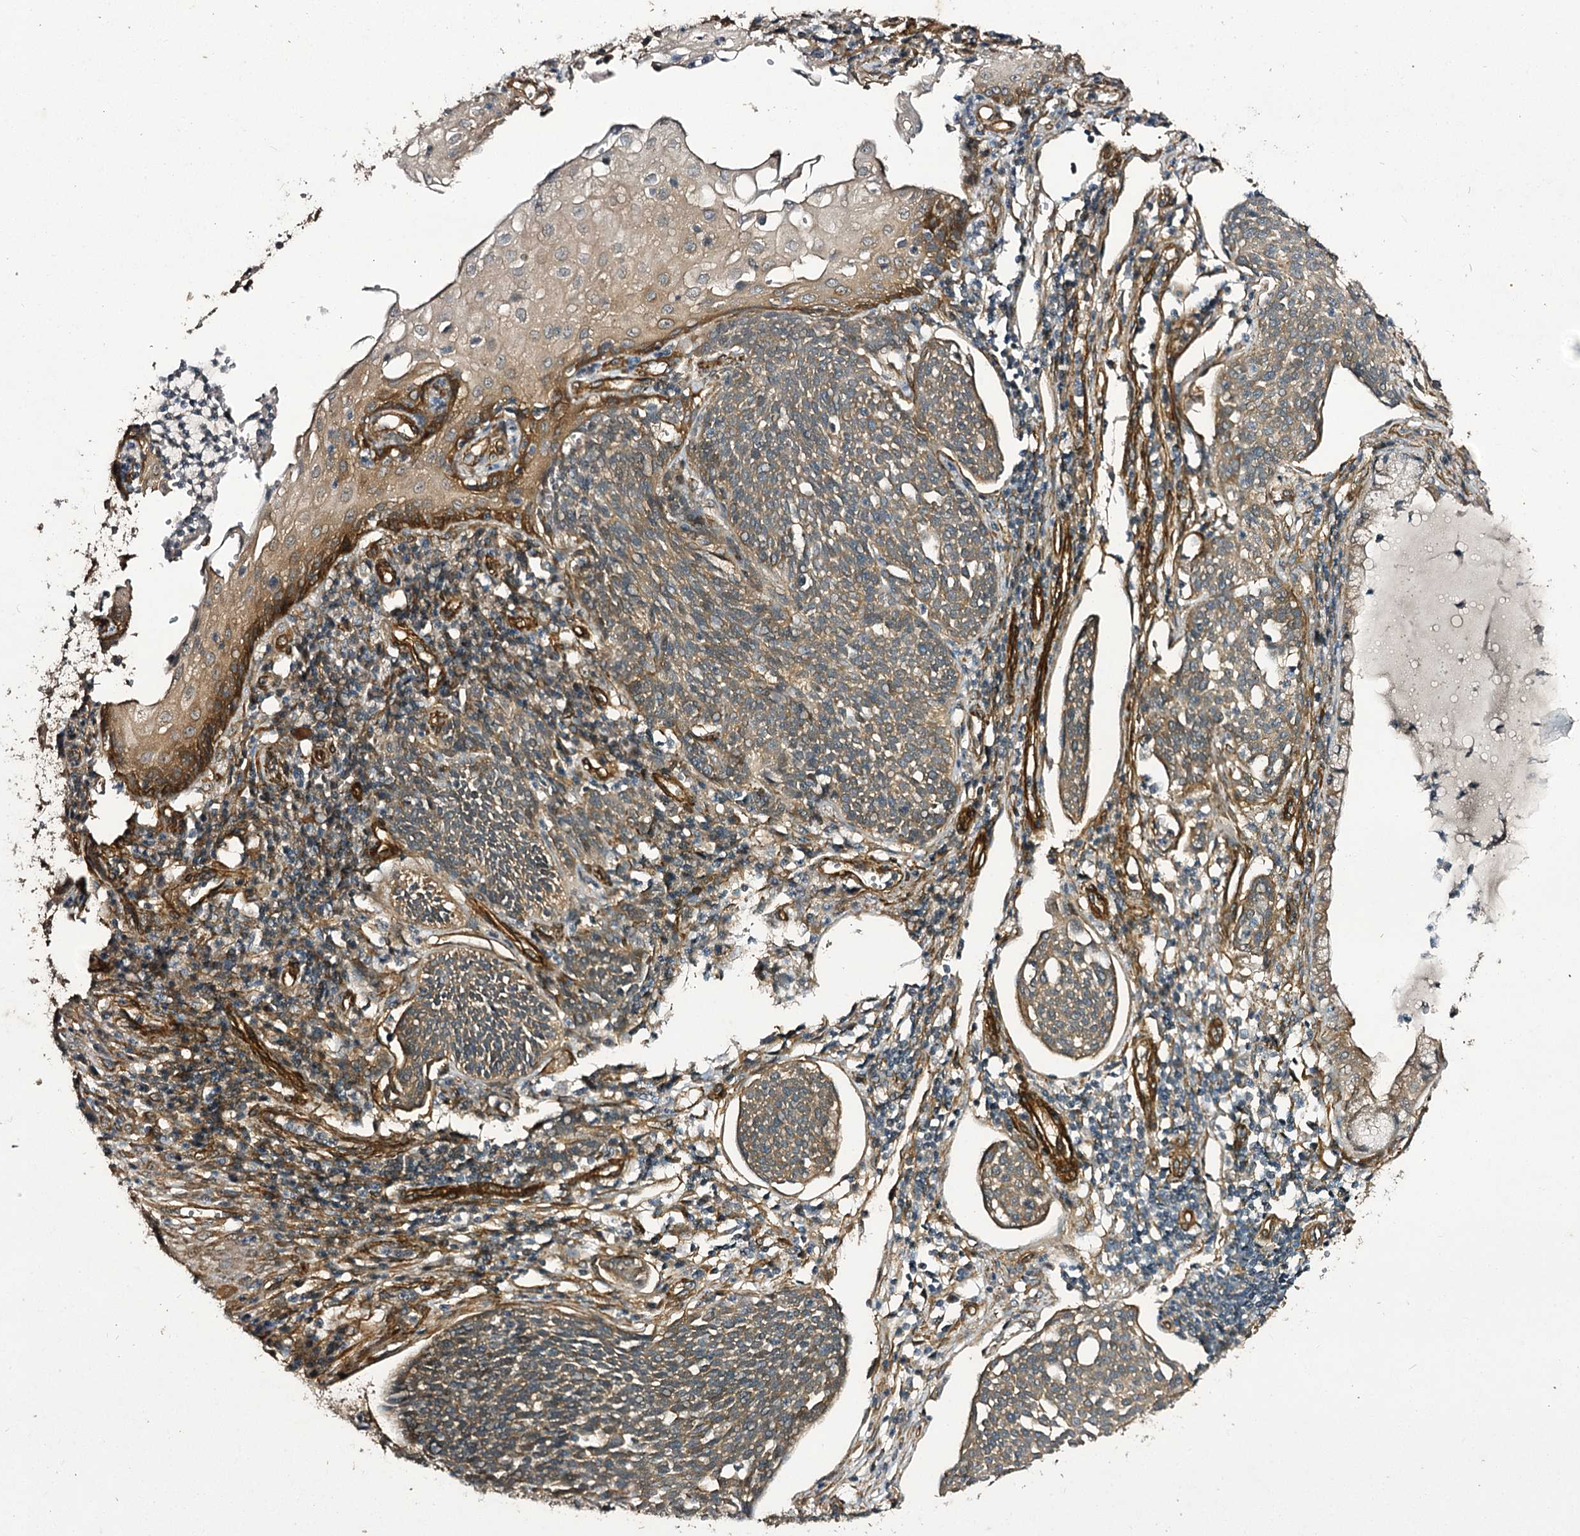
{"staining": {"intensity": "moderate", "quantity": ">75%", "location": "cytoplasmic/membranous"}, "tissue": "cervical cancer", "cell_type": "Tumor cells", "image_type": "cancer", "snomed": [{"axis": "morphology", "description": "Squamous cell carcinoma, NOS"}, {"axis": "topography", "description": "Cervix"}], "caption": "A medium amount of moderate cytoplasmic/membranous staining is present in about >75% of tumor cells in squamous cell carcinoma (cervical) tissue. Ihc stains the protein in brown and the nuclei are stained blue.", "gene": "MYO1C", "patient": {"sex": "female", "age": 34}}